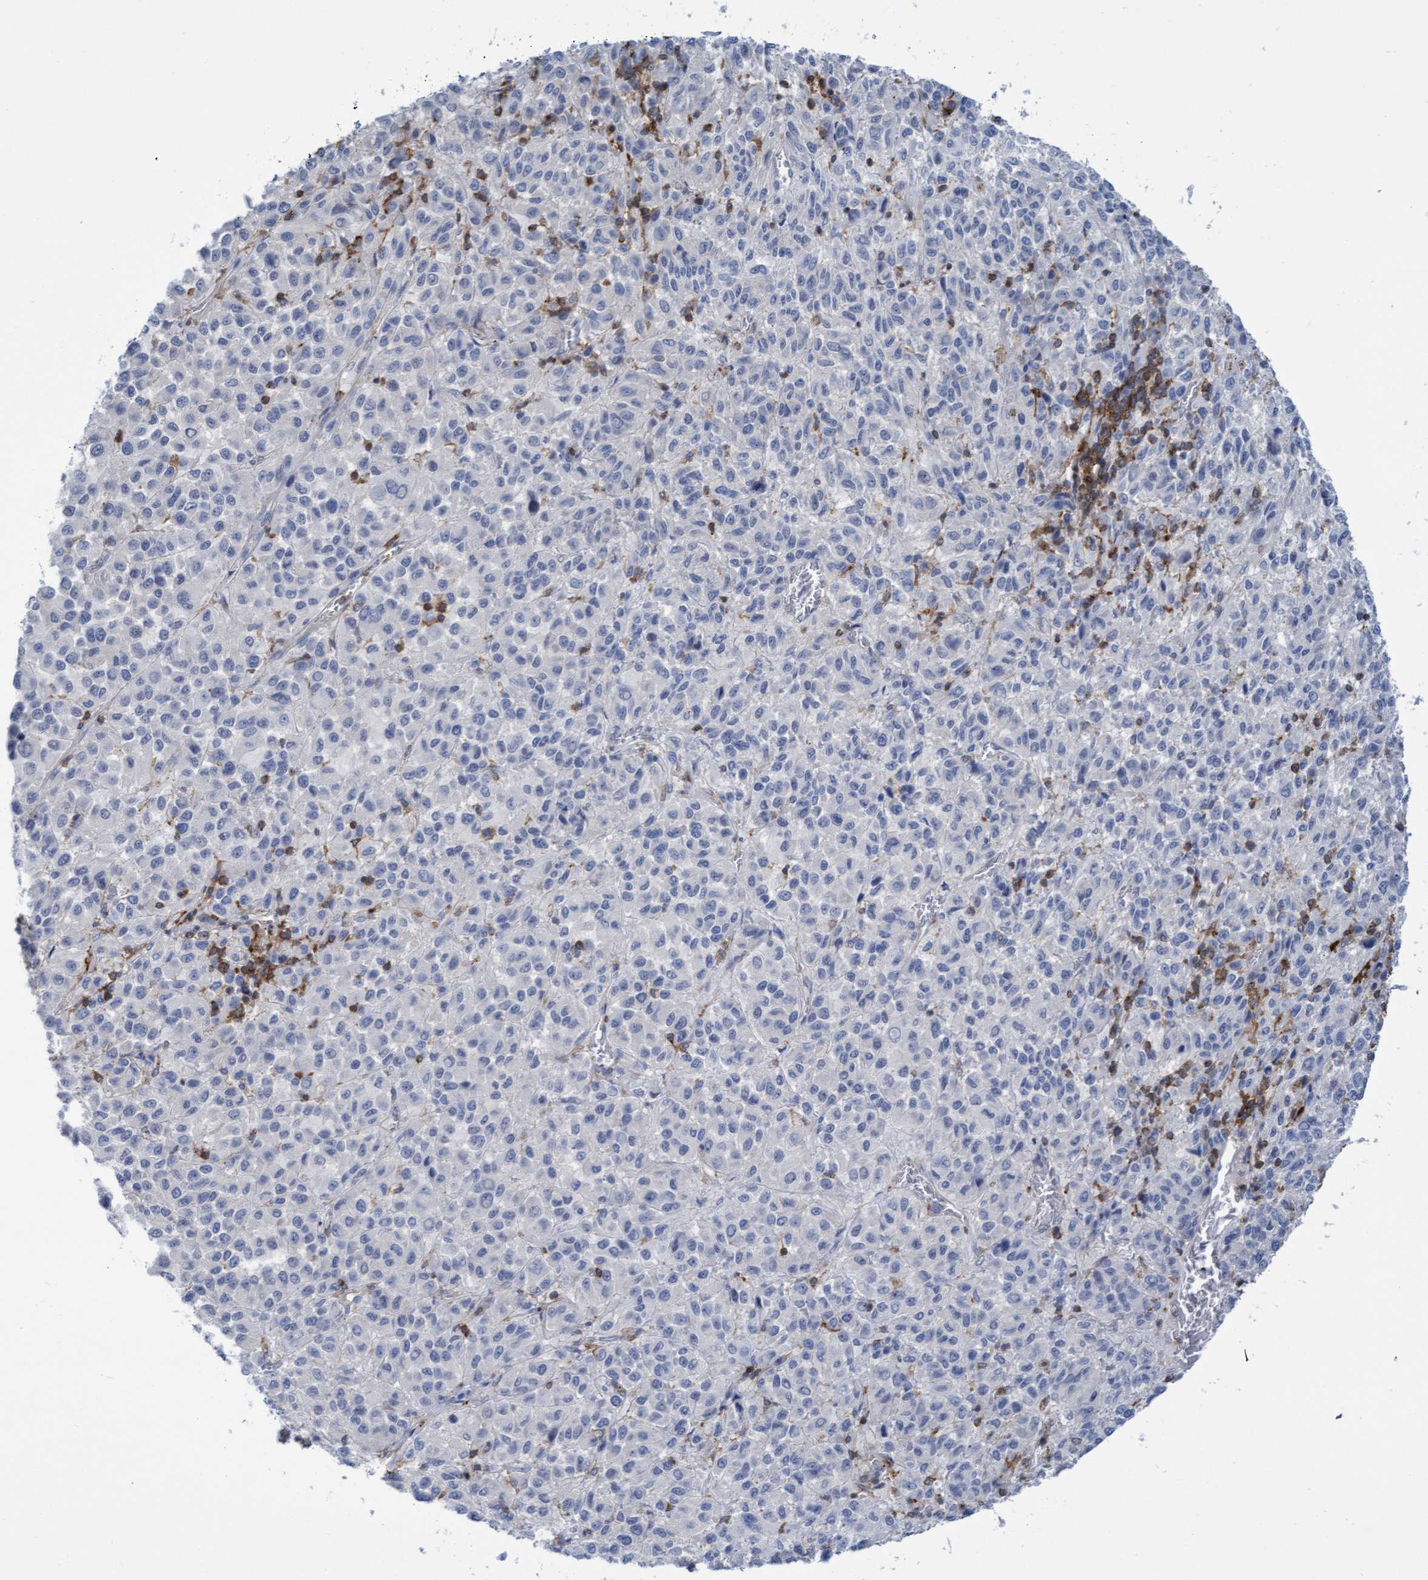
{"staining": {"intensity": "negative", "quantity": "none", "location": "none"}, "tissue": "skin cancer", "cell_type": "Tumor cells", "image_type": "cancer", "snomed": [{"axis": "morphology", "description": "Squamous cell carcinoma, NOS"}, {"axis": "topography", "description": "Skin"}], "caption": "DAB immunohistochemical staining of skin cancer (squamous cell carcinoma) demonstrates no significant positivity in tumor cells.", "gene": "FNBP1", "patient": {"sex": "female", "age": 73}}